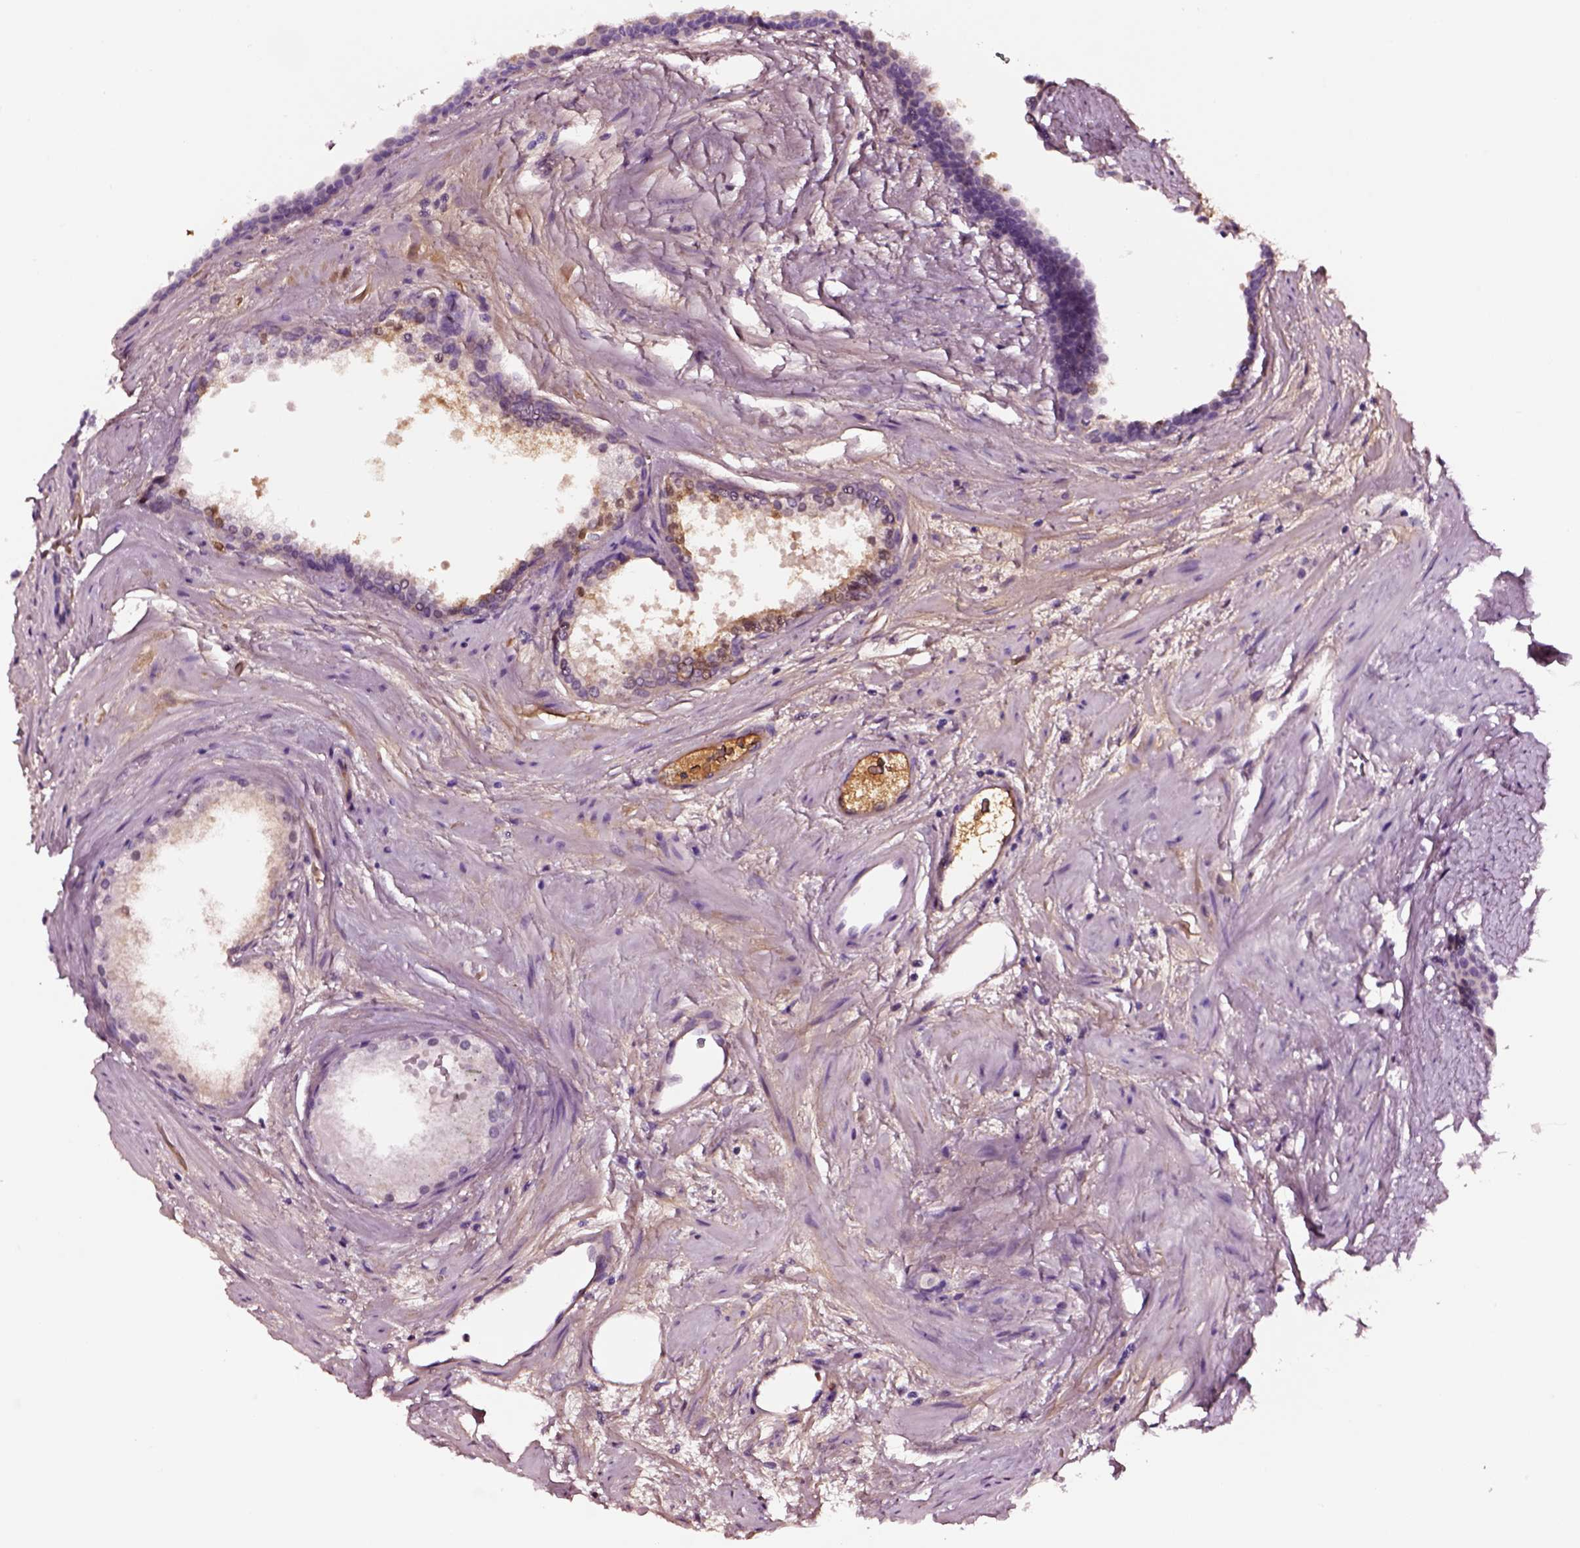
{"staining": {"intensity": "negative", "quantity": "none", "location": "none"}, "tissue": "prostate cancer", "cell_type": "Tumor cells", "image_type": "cancer", "snomed": [{"axis": "morphology", "description": "Adenocarcinoma, Low grade"}, {"axis": "topography", "description": "Prostate"}], "caption": "Tumor cells show no significant staining in low-grade adenocarcinoma (prostate).", "gene": "TF", "patient": {"sex": "male", "age": 56}}